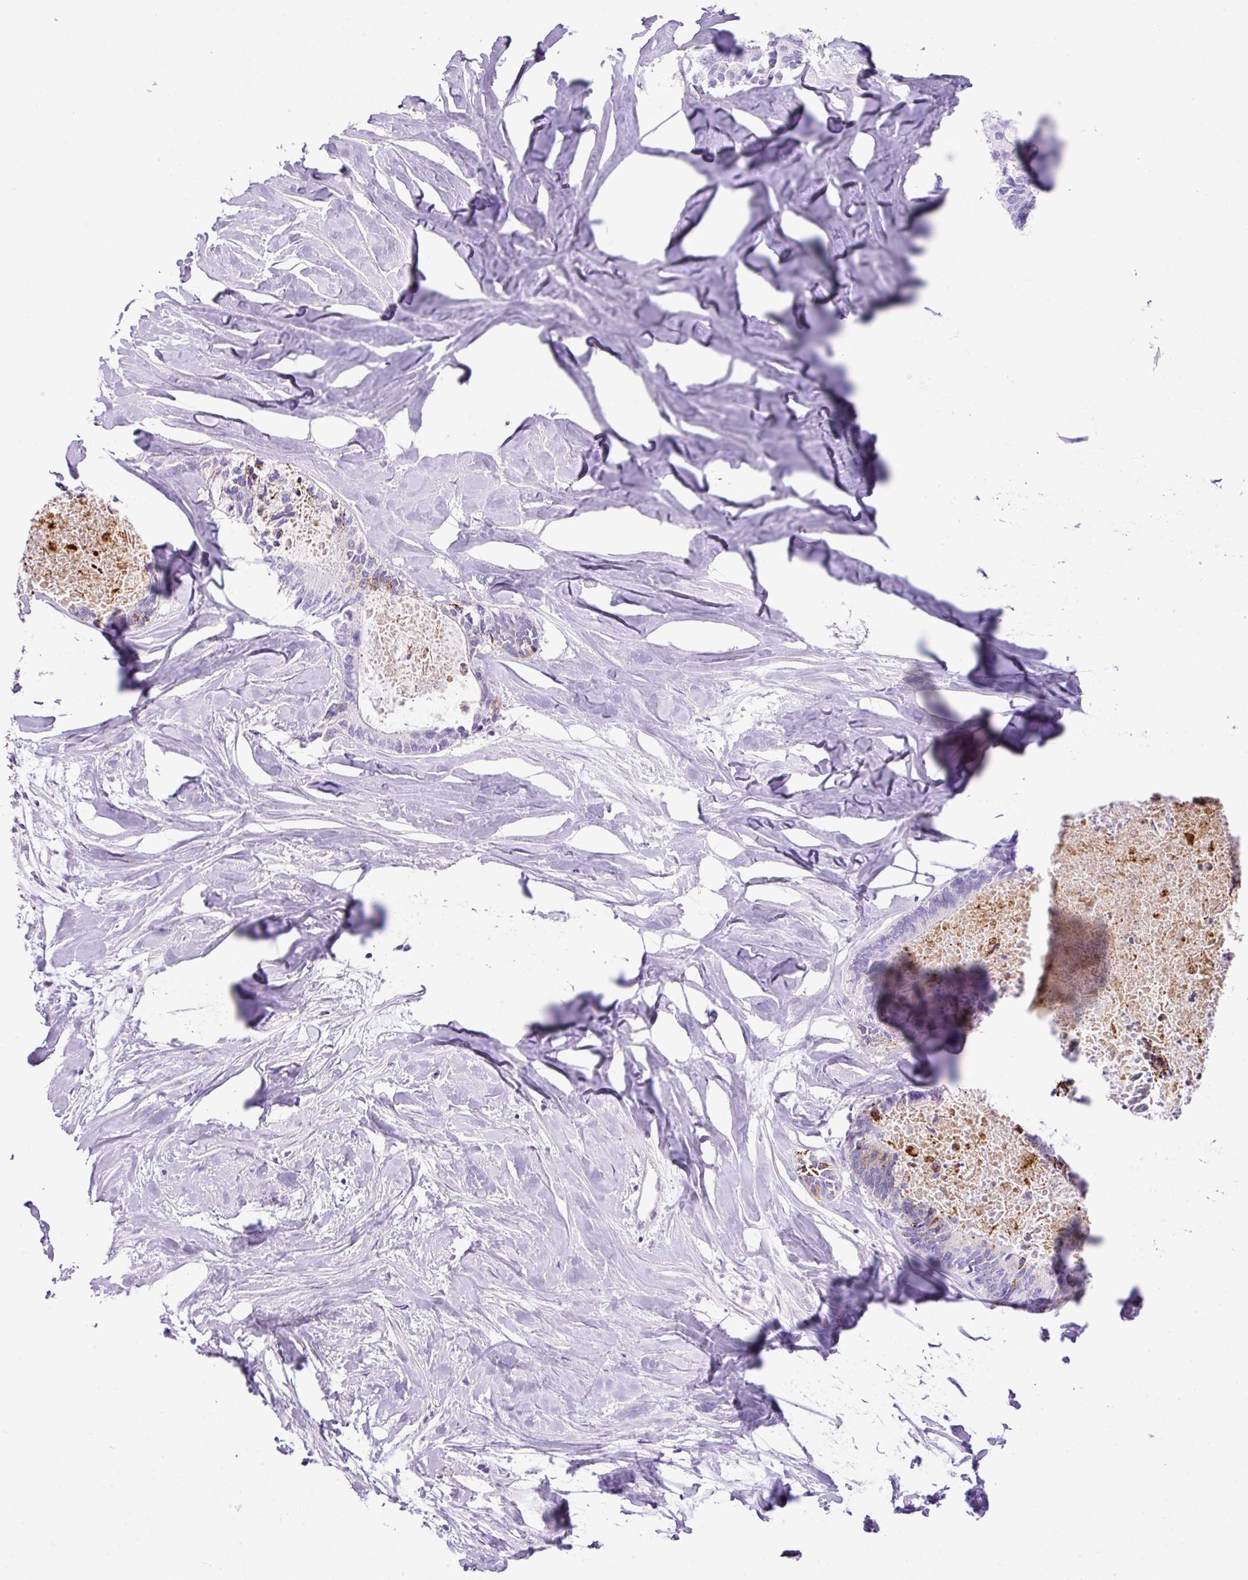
{"staining": {"intensity": "moderate", "quantity": "<25%", "location": "cytoplasmic/membranous"}, "tissue": "colorectal cancer", "cell_type": "Tumor cells", "image_type": "cancer", "snomed": [{"axis": "morphology", "description": "Adenocarcinoma, NOS"}, {"axis": "topography", "description": "Colon"}, {"axis": "topography", "description": "Rectum"}], "caption": "IHC image of colorectal cancer stained for a protein (brown), which displays low levels of moderate cytoplasmic/membranous positivity in about <25% of tumor cells.", "gene": "RCAN2", "patient": {"sex": "male", "age": 57}}